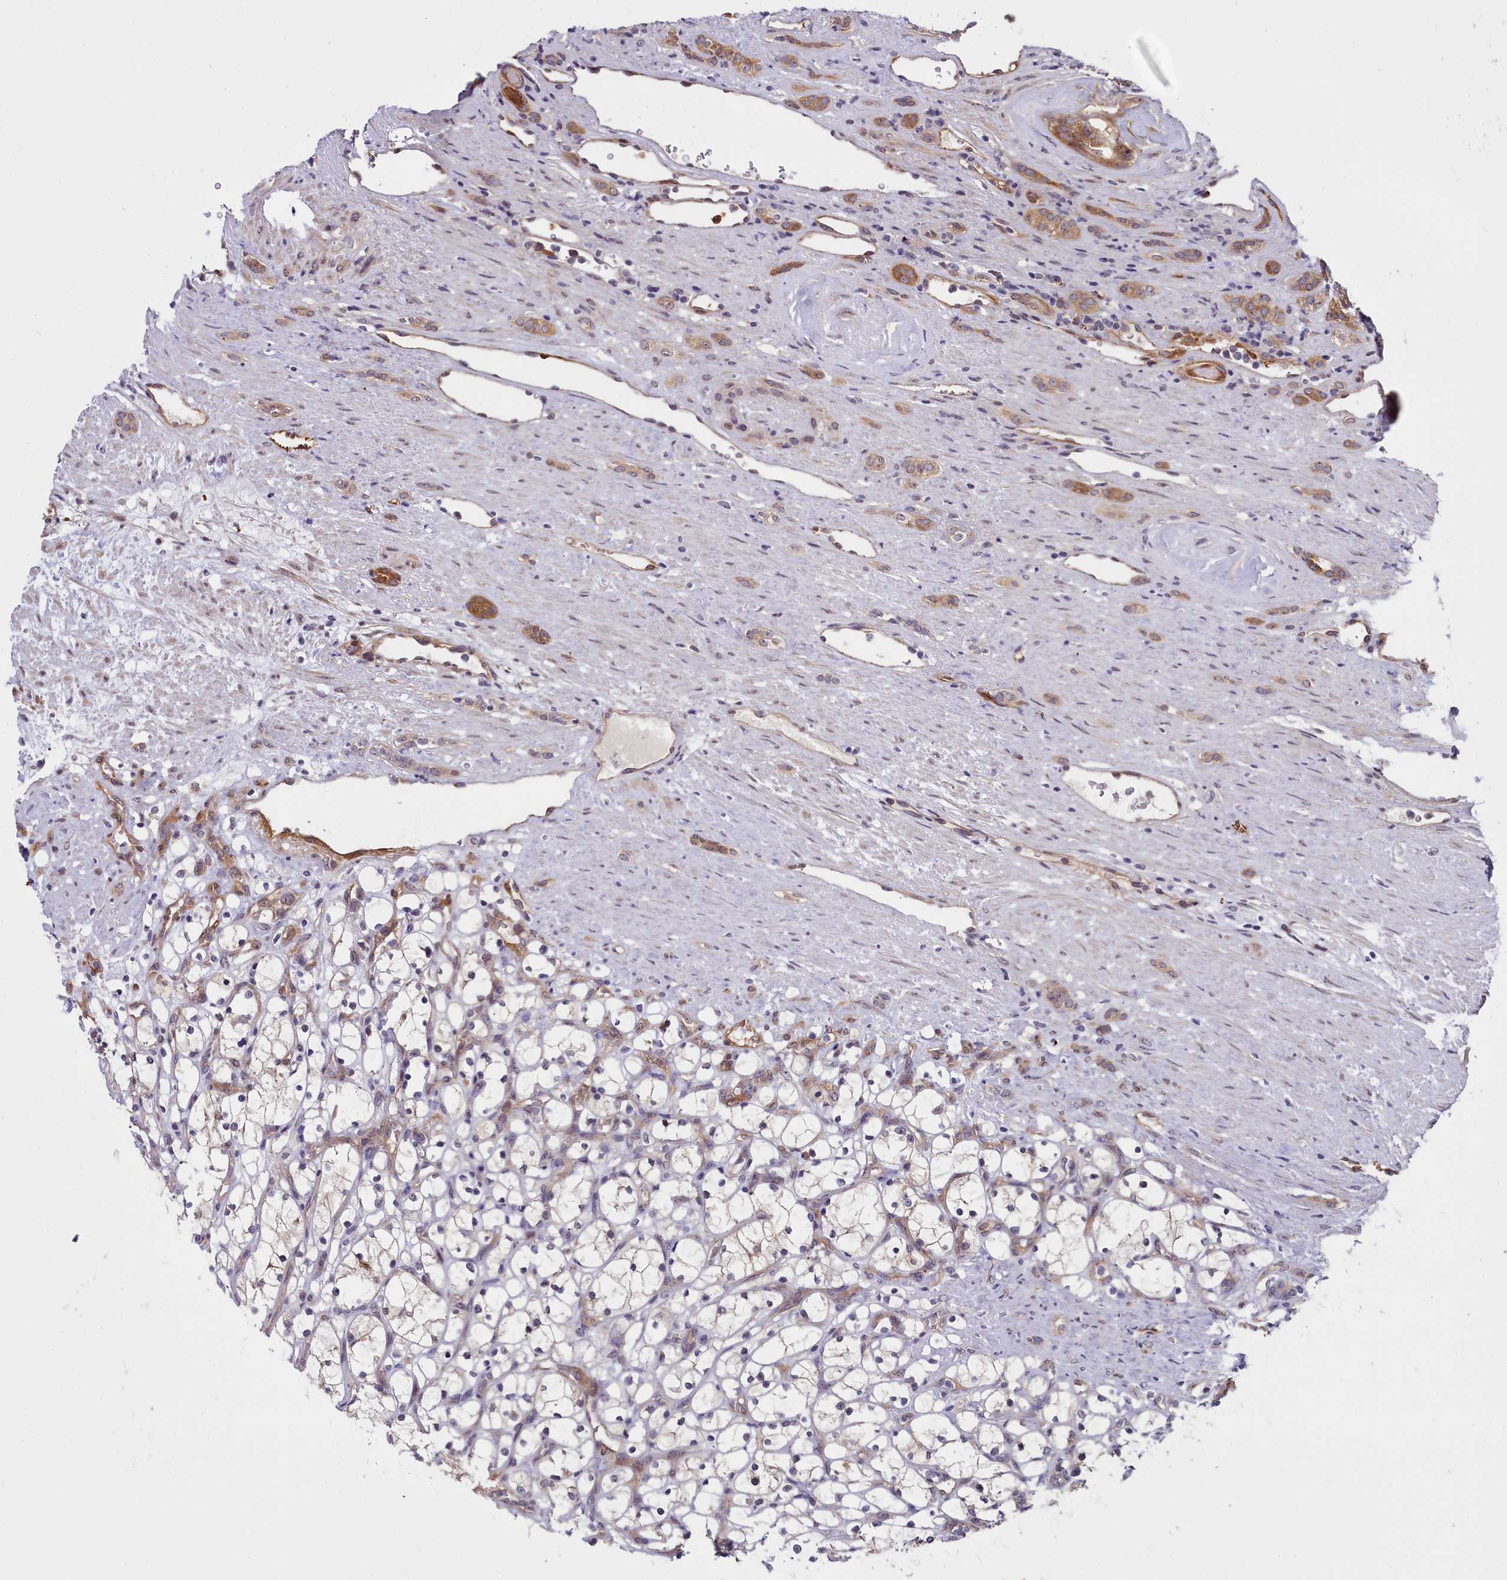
{"staining": {"intensity": "negative", "quantity": "none", "location": "none"}, "tissue": "renal cancer", "cell_type": "Tumor cells", "image_type": "cancer", "snomed": [{"axis": "morphology", "description": "Adenocarcinoma, NOS"}, {"axis": "topography", "description": "Kidney"}], "caption": "Protein analysis of renal adenocarcinoma demonstrates no significant expression in tumor cells. The staining is performed using DAB (3,3'-diaminobenzidine) brown chromogen with nuclei counter-stained in using hematoxylin.", "gene": "BCAR1", "patient": {"sex": "female", "age": 69}}